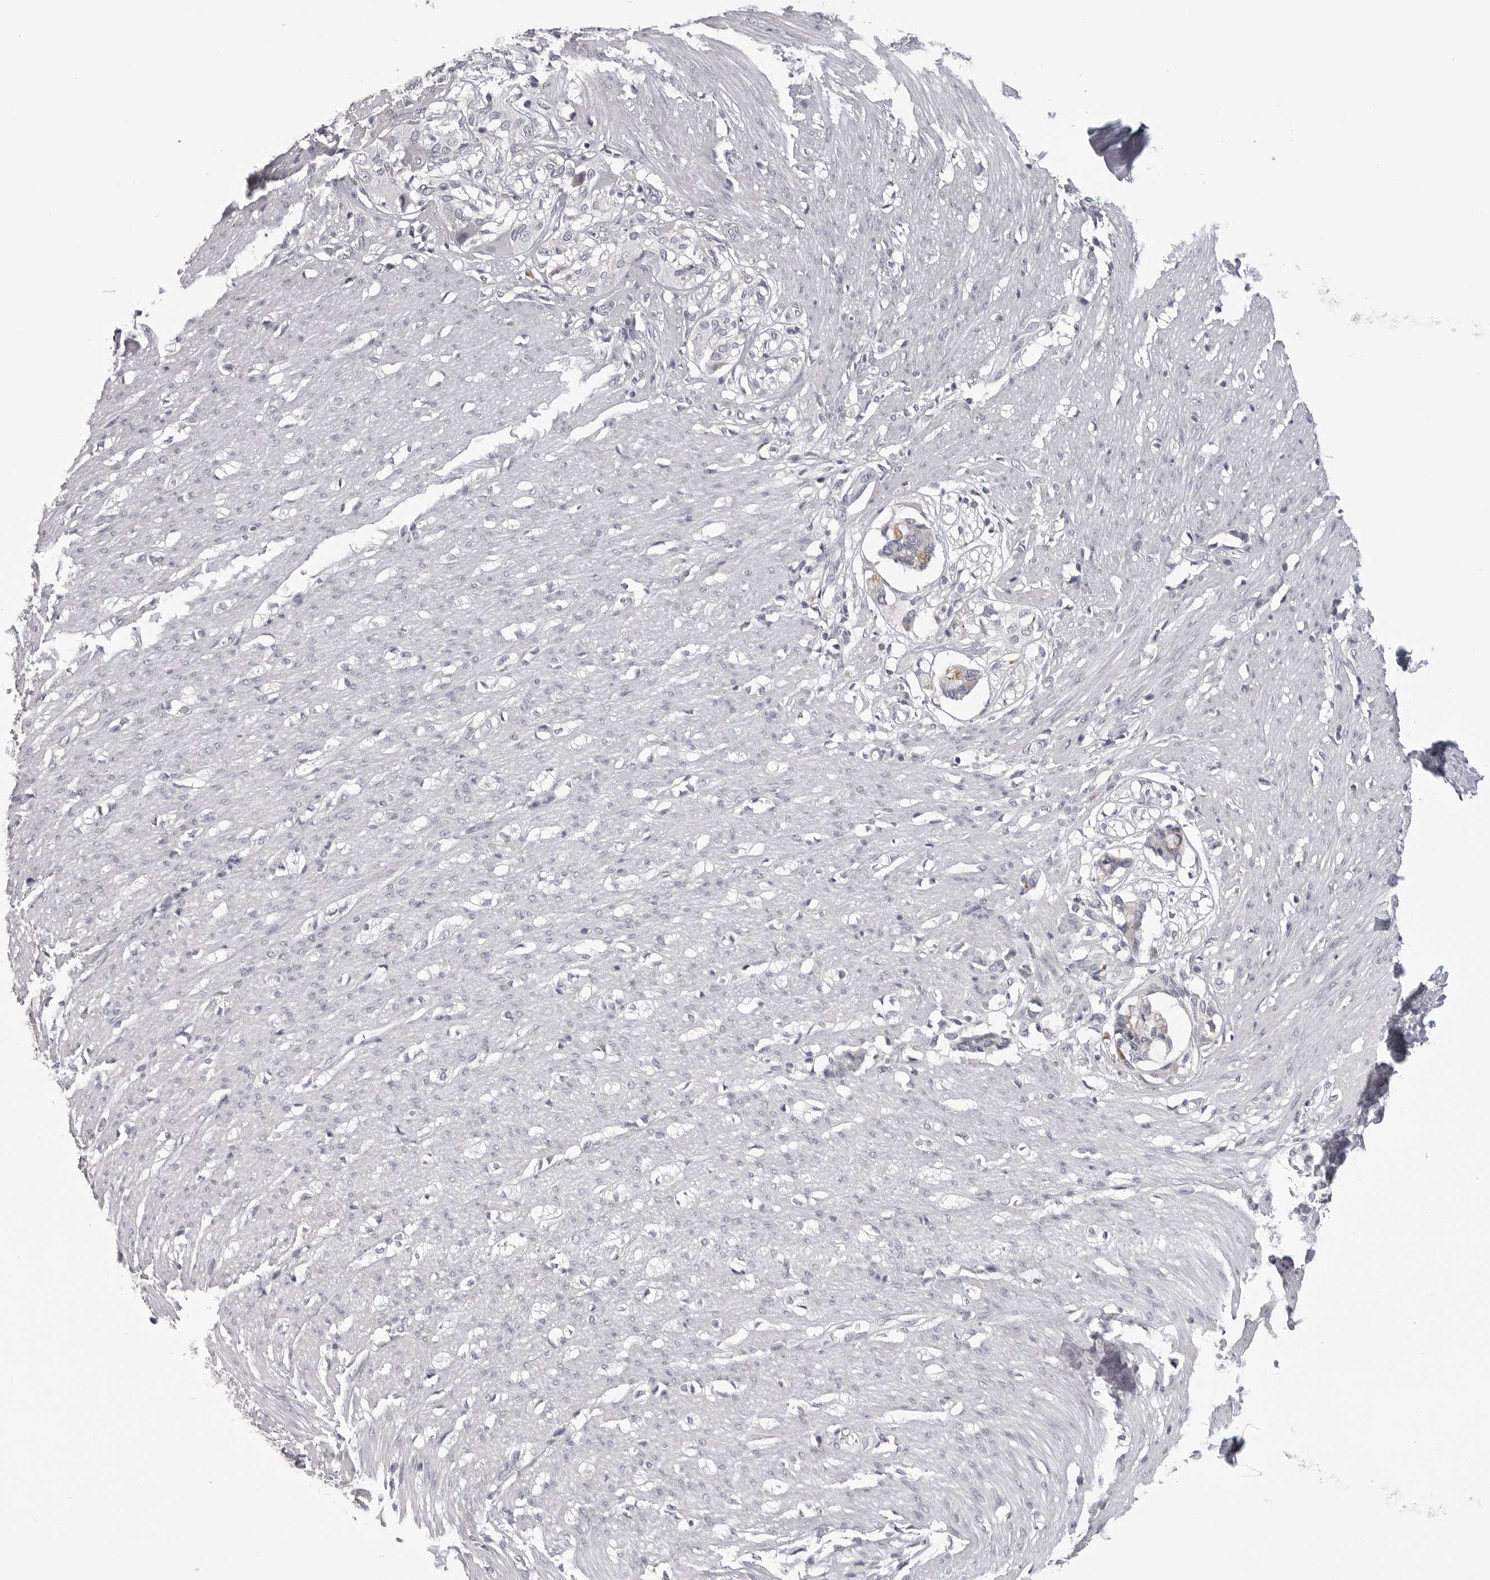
{"staining": {"intensity": "negative", "quantity": "none", "location": "none"}, "tissue": "smooth muscle", "cell_type": "Smooth muscle cells", "image_type": "normal", "snomed": [{"axis": "morphology", "description": "Normal tissue, NOS"}, {"axis": "morphology", "description": "Adenocarcinoma, NOS"}, {"axis": "topography", "description": "Colon"}, {"axis": "topography", "description": "Peripheral nerve tissue"}], "caption": "A high-resolution image shows immunohistochemistry staining of normal smooth muscle, which demonstrates no significant staining in smooth muscle cells. Nuclei are stained in blue.", "gene": "TIMP1", "patient": {"sex": "male", "age": 14}}